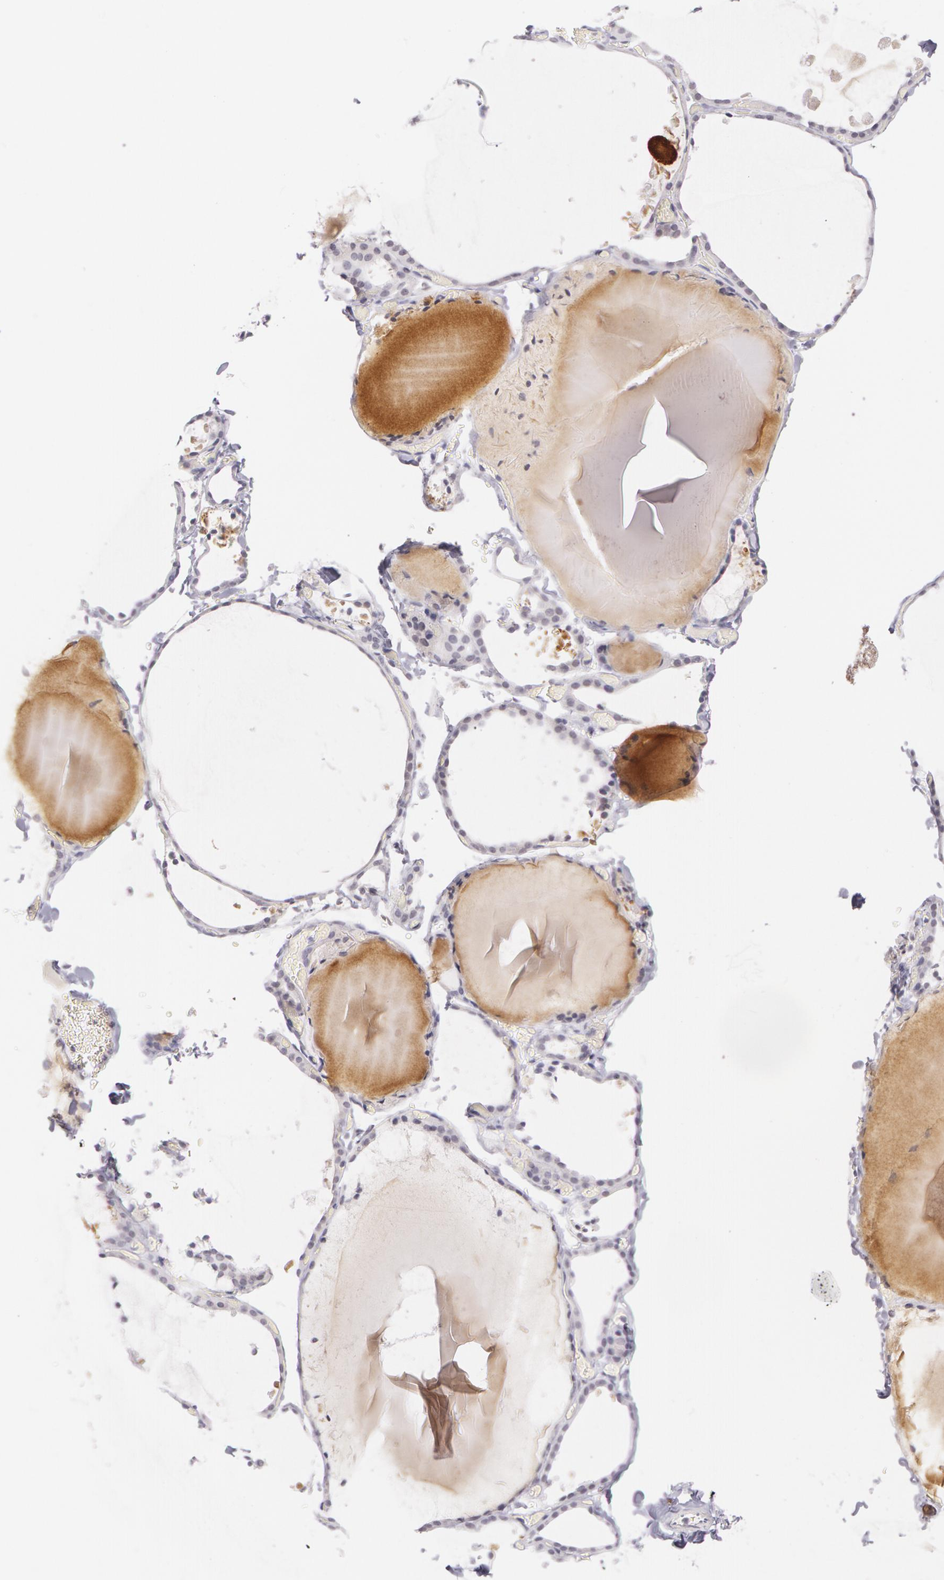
{"staining": {"intensity": "negative", "quantity": "none", "location": "none"}, "tissue": "thyroid gland", "cell_type": "Glandular cells", "image_type": "normal", "snomed": [{"axis": "morphology", "description": "Normal tissue, NOS"}, {"axis": "topography", "description": "Thyroid gland"}], "caption": "IHC of benign thyroid gland reveals no staining in glandular cells.", "gene": "LBP", "patient": {"sex": "female", "age": 22}}